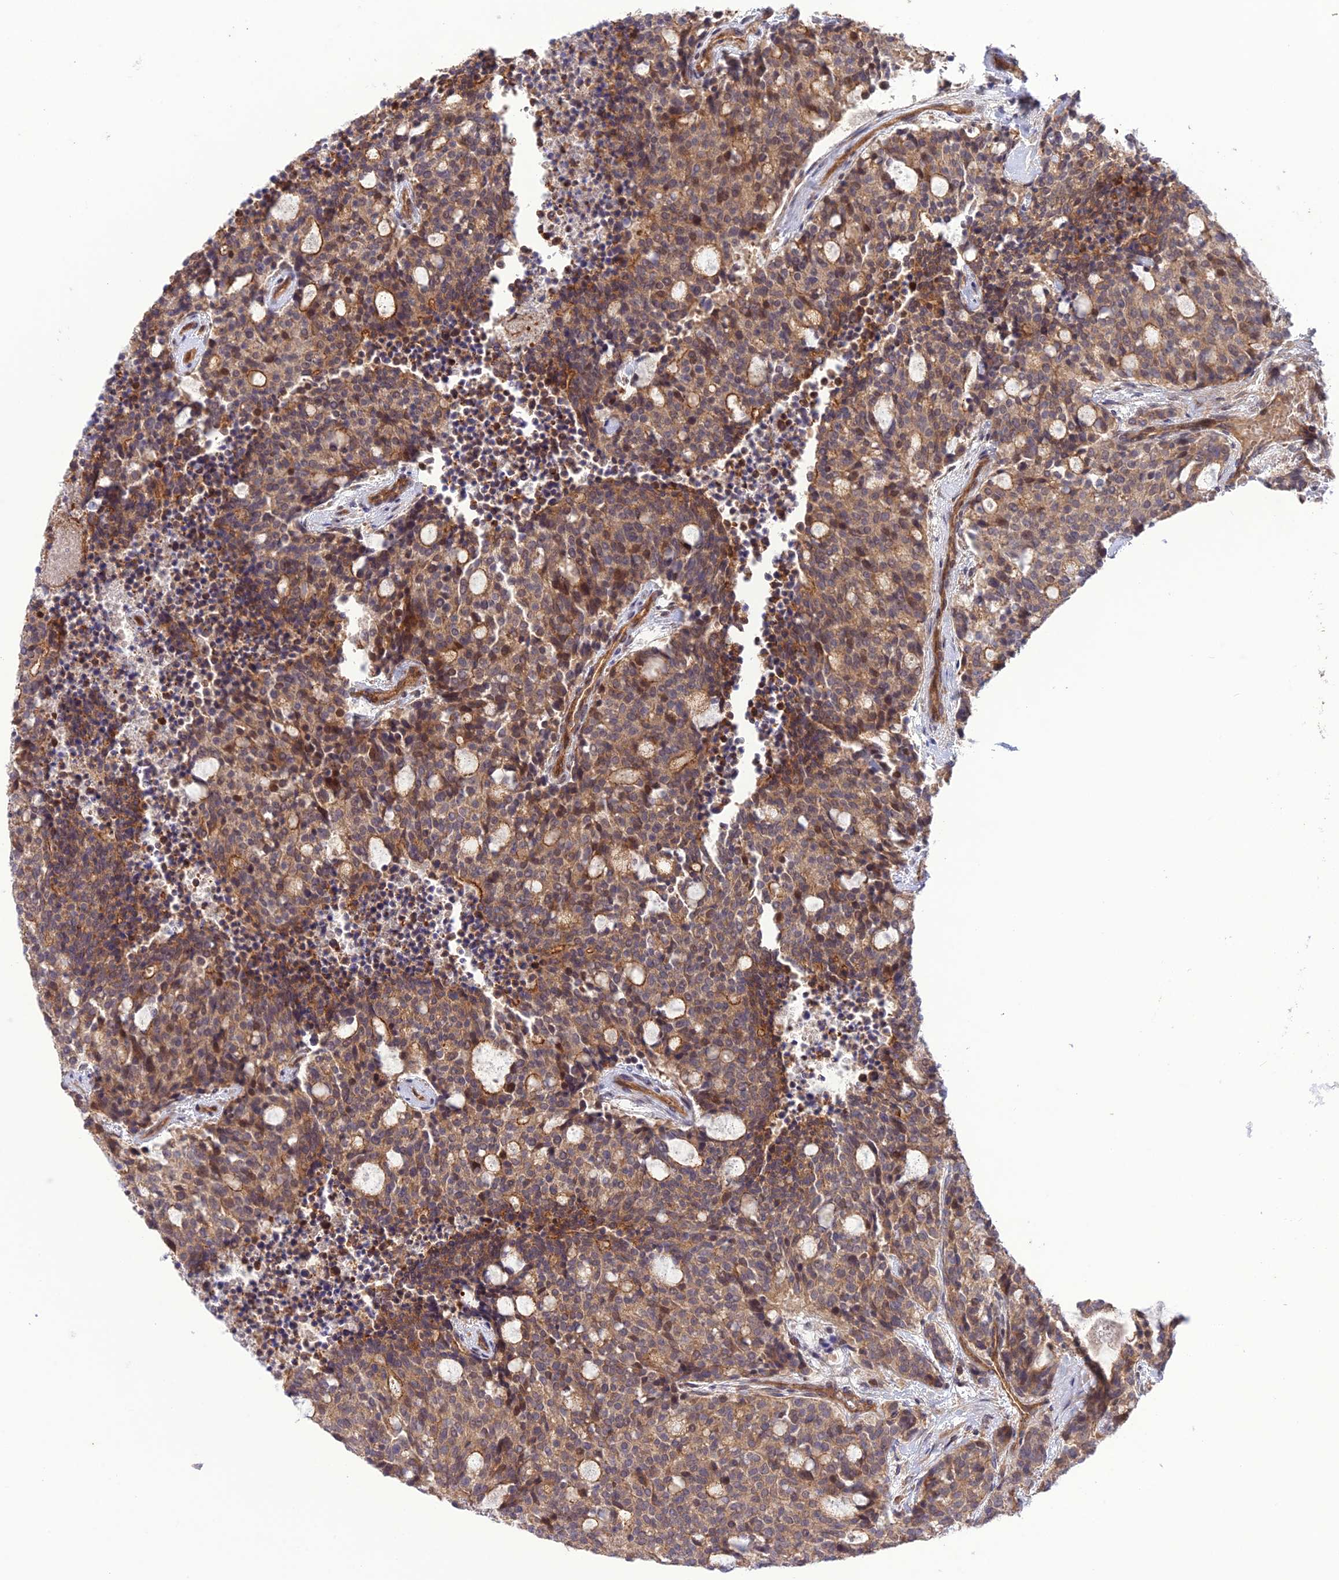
{"staining": {"intensity": "moderate", "quantity": ">75%", "location": "cytoplasmic/membranous,nuclear"}, "tissue": "carcinoid", "cell_type": "Tumor cells", "image_type": "cancer", "snomed": [{"axis": "morphology", "description": "Carcinoid, malignant, NOS"}, {"axis": "topography", "description": "Pancreas"}], "caption": "Immunohistochemistry (IHC) image of neoplastic tissue: human carcinoid (malignant) stained using IHC reveals medium levels of moderate protein expression localized specifically in the cytoplasmic/membranous and nuclear of tumor cells, appearing as a cytoplasmic/membranous and nuclear brown color.", "gene": "FCHSD1", "patient": {"sex": "female", "age": 54}}